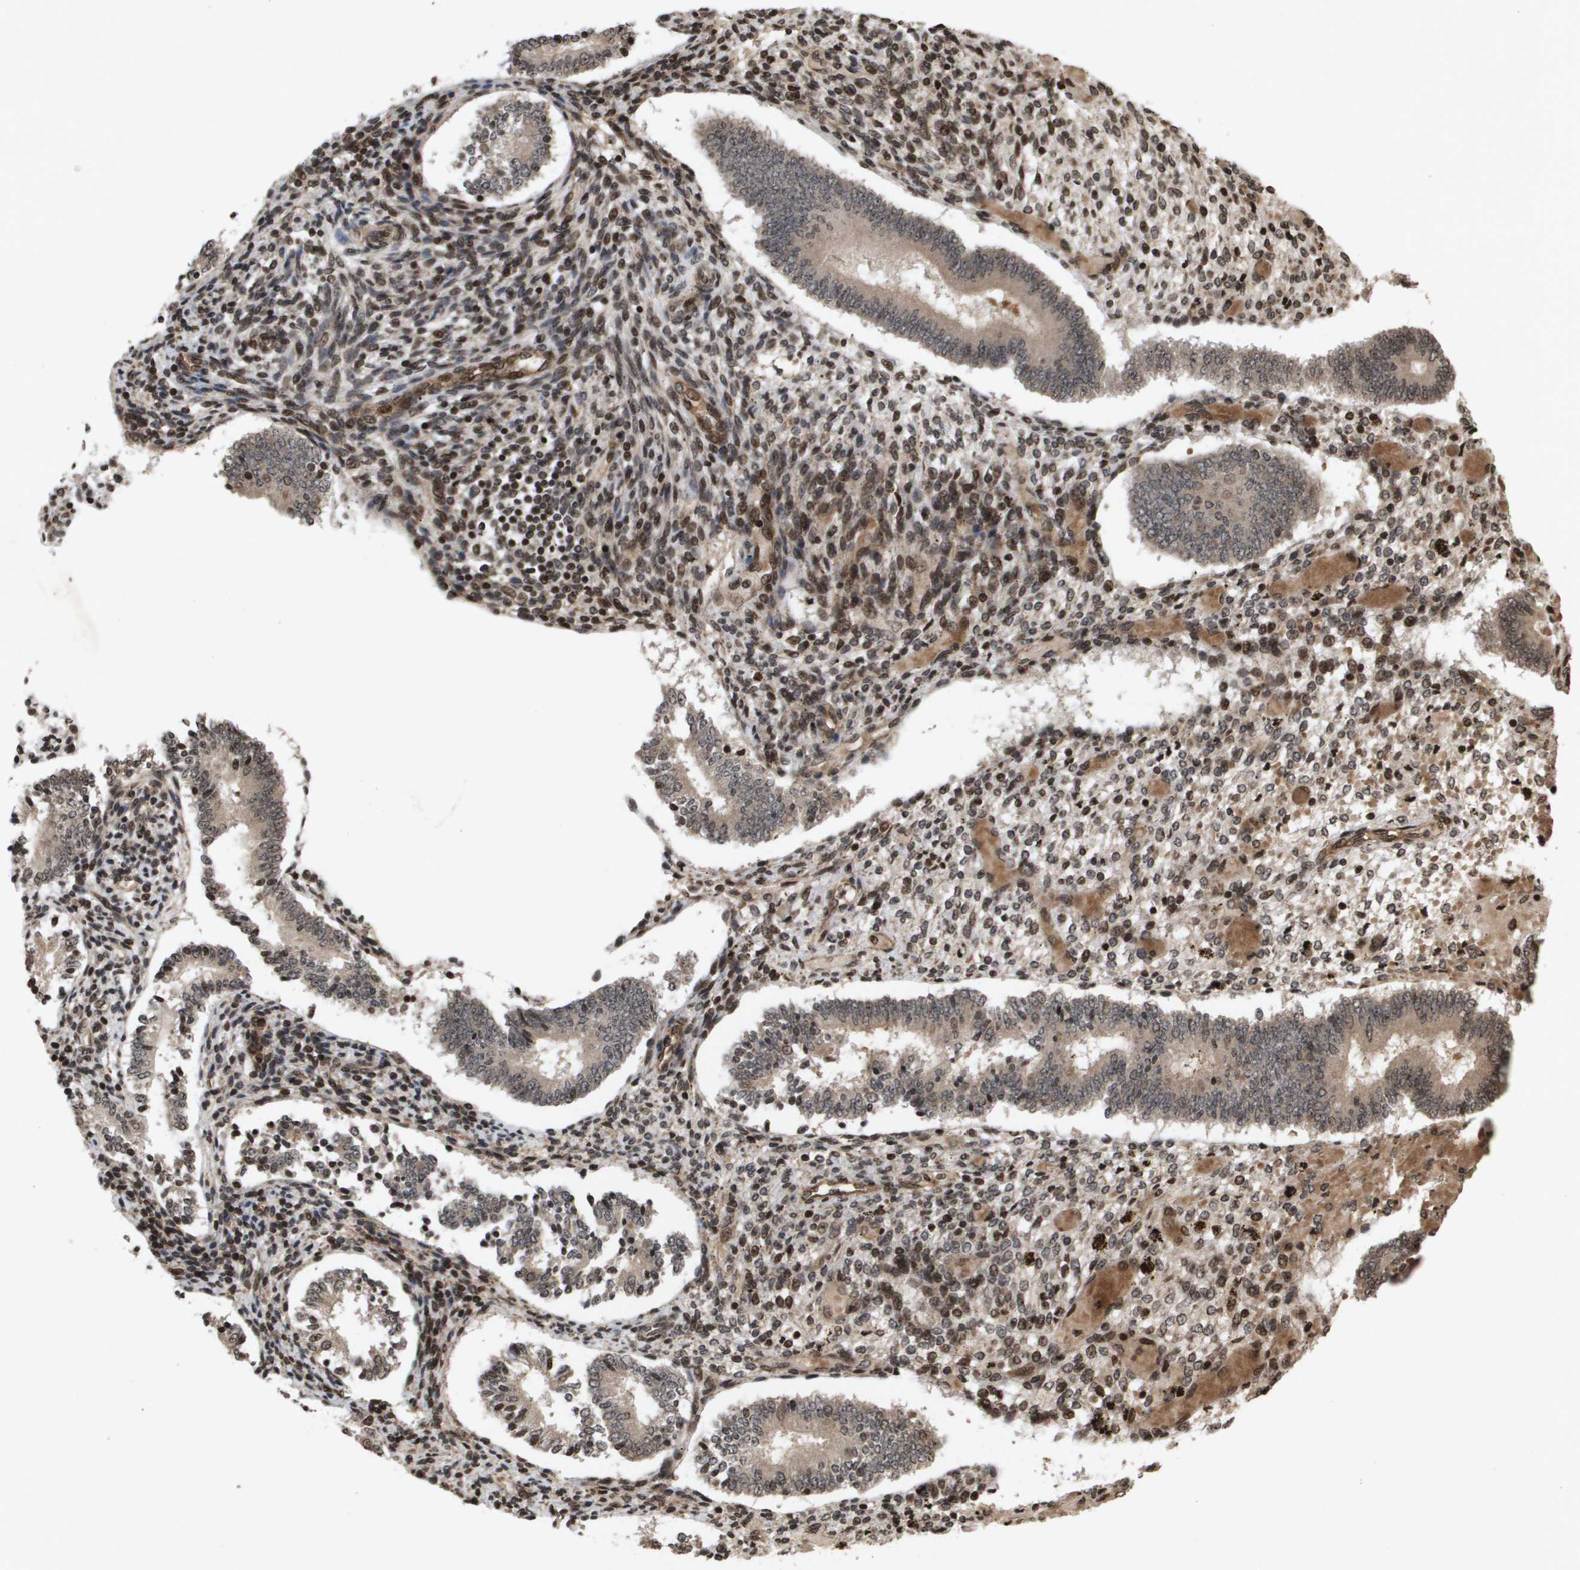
{"staining": {"intensity": "moderate", "quantity": "25%-75%", "location": "nuclear"}, "tissue": "endometrium", "cell_type": "Cells in endometrial stroma", "image_type": "normal", "snomed": [{"axis": "morphology", "description": "Normal tissue, NOS"}, {"axis": "topography", "description": "Endometrium"}], "caption": "Endometrium stained with DAB (3,3'-diaminobenzidine) immunohistochemistry (IHC) reveals medium levels of moderate nuclear staining in approximately 25%-75% of cells in endometrial stroma. (brown staining indicates protein expression, while blue staining denotes nuclei).", "gene": "HSPA6", "patient": {"sex": "female", "age": 42}}